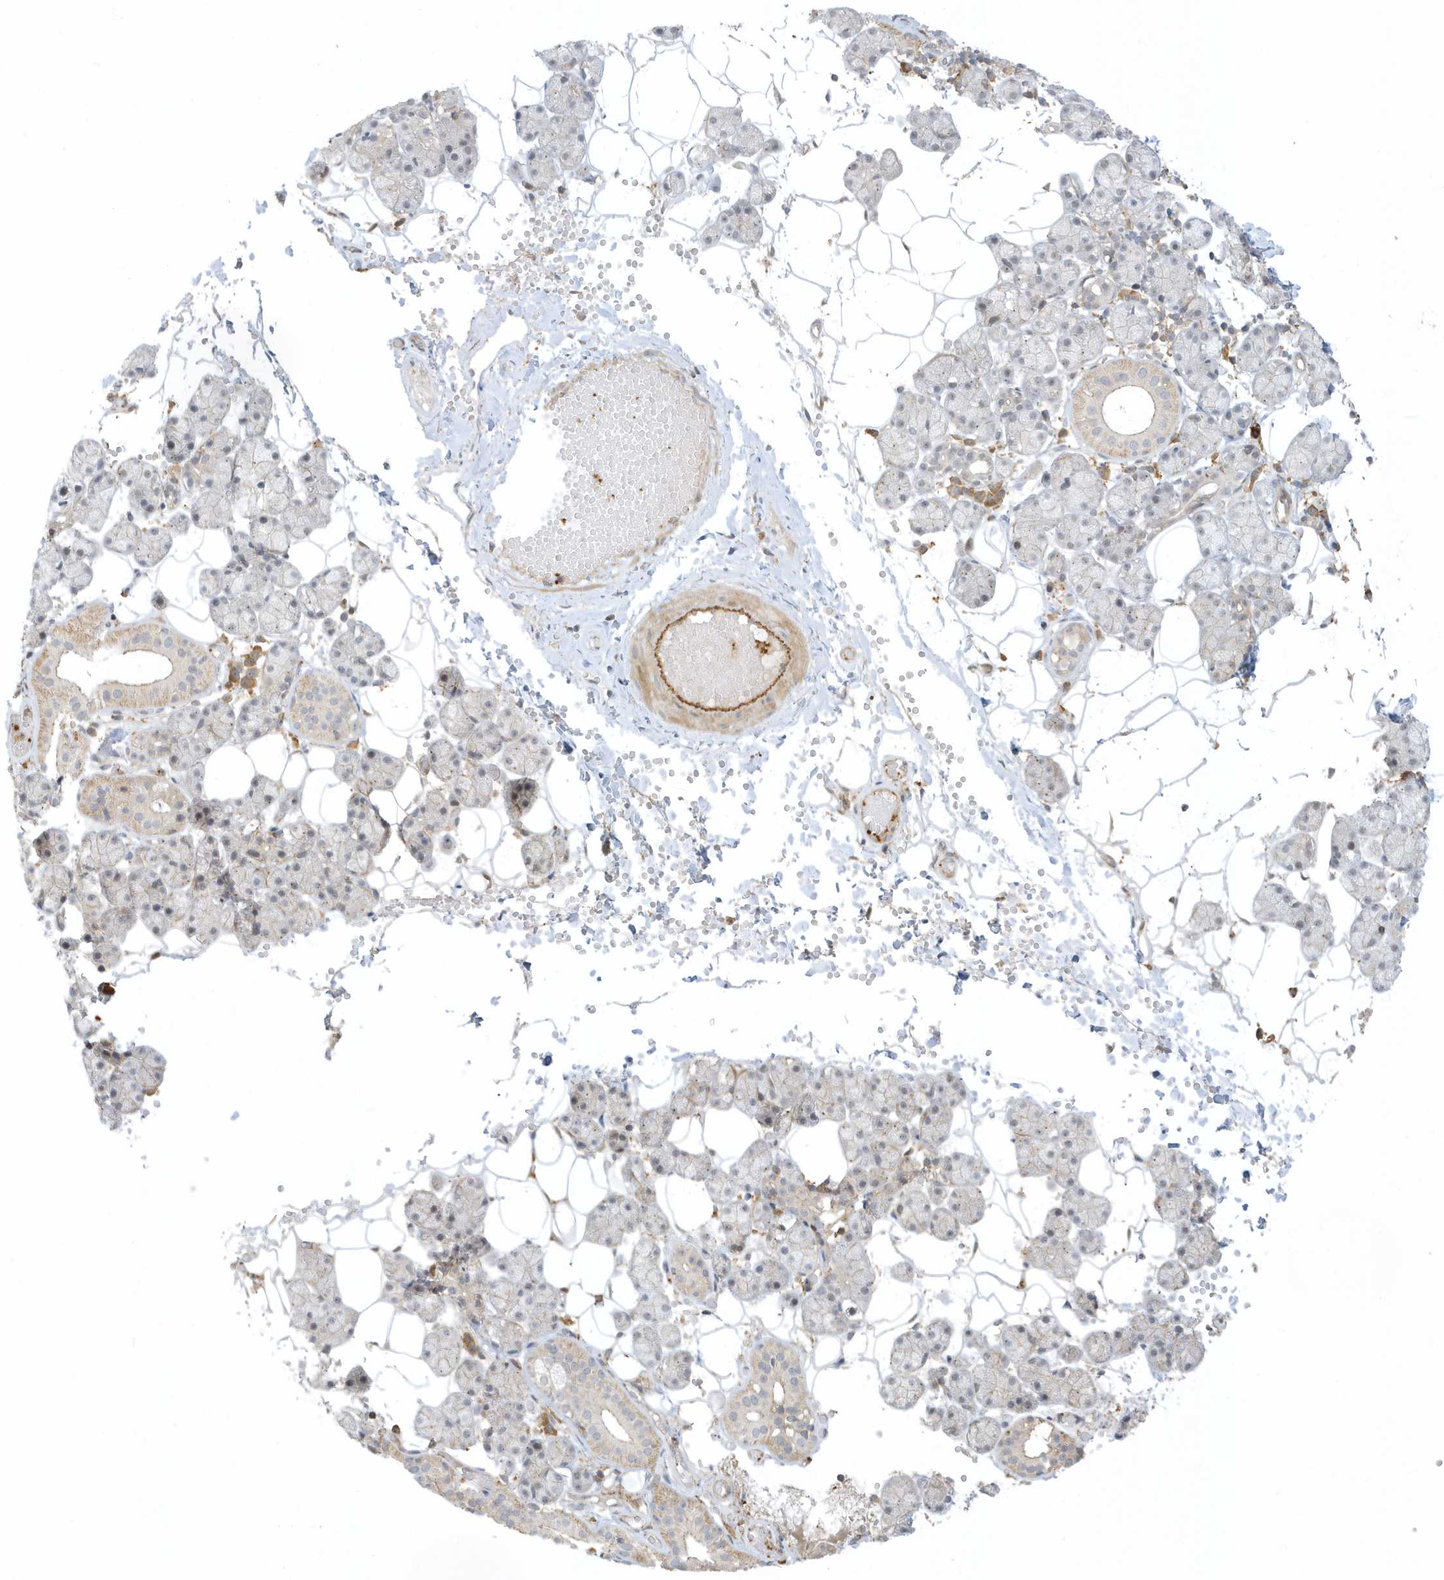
{"staining": {"intensity": "weak", "quantity": "<25%", "location": "cytoplasmic/membranous"}, "tissue": "salivary gland", "cell_type": "Glandular cells", "image_type": "normal", "snomed": [{"axis": "morphology", "description": "Normal tissue, NOS"}, {"axis": "topography", "description": "Salivary gland"}], "caption": "The immunohistochemistry (IHC) histopathology image has no significant staining in glandular cells of salivary gland.", "gene": "ZBTB8A", "patient": {"sex": "female", "age": 33}}